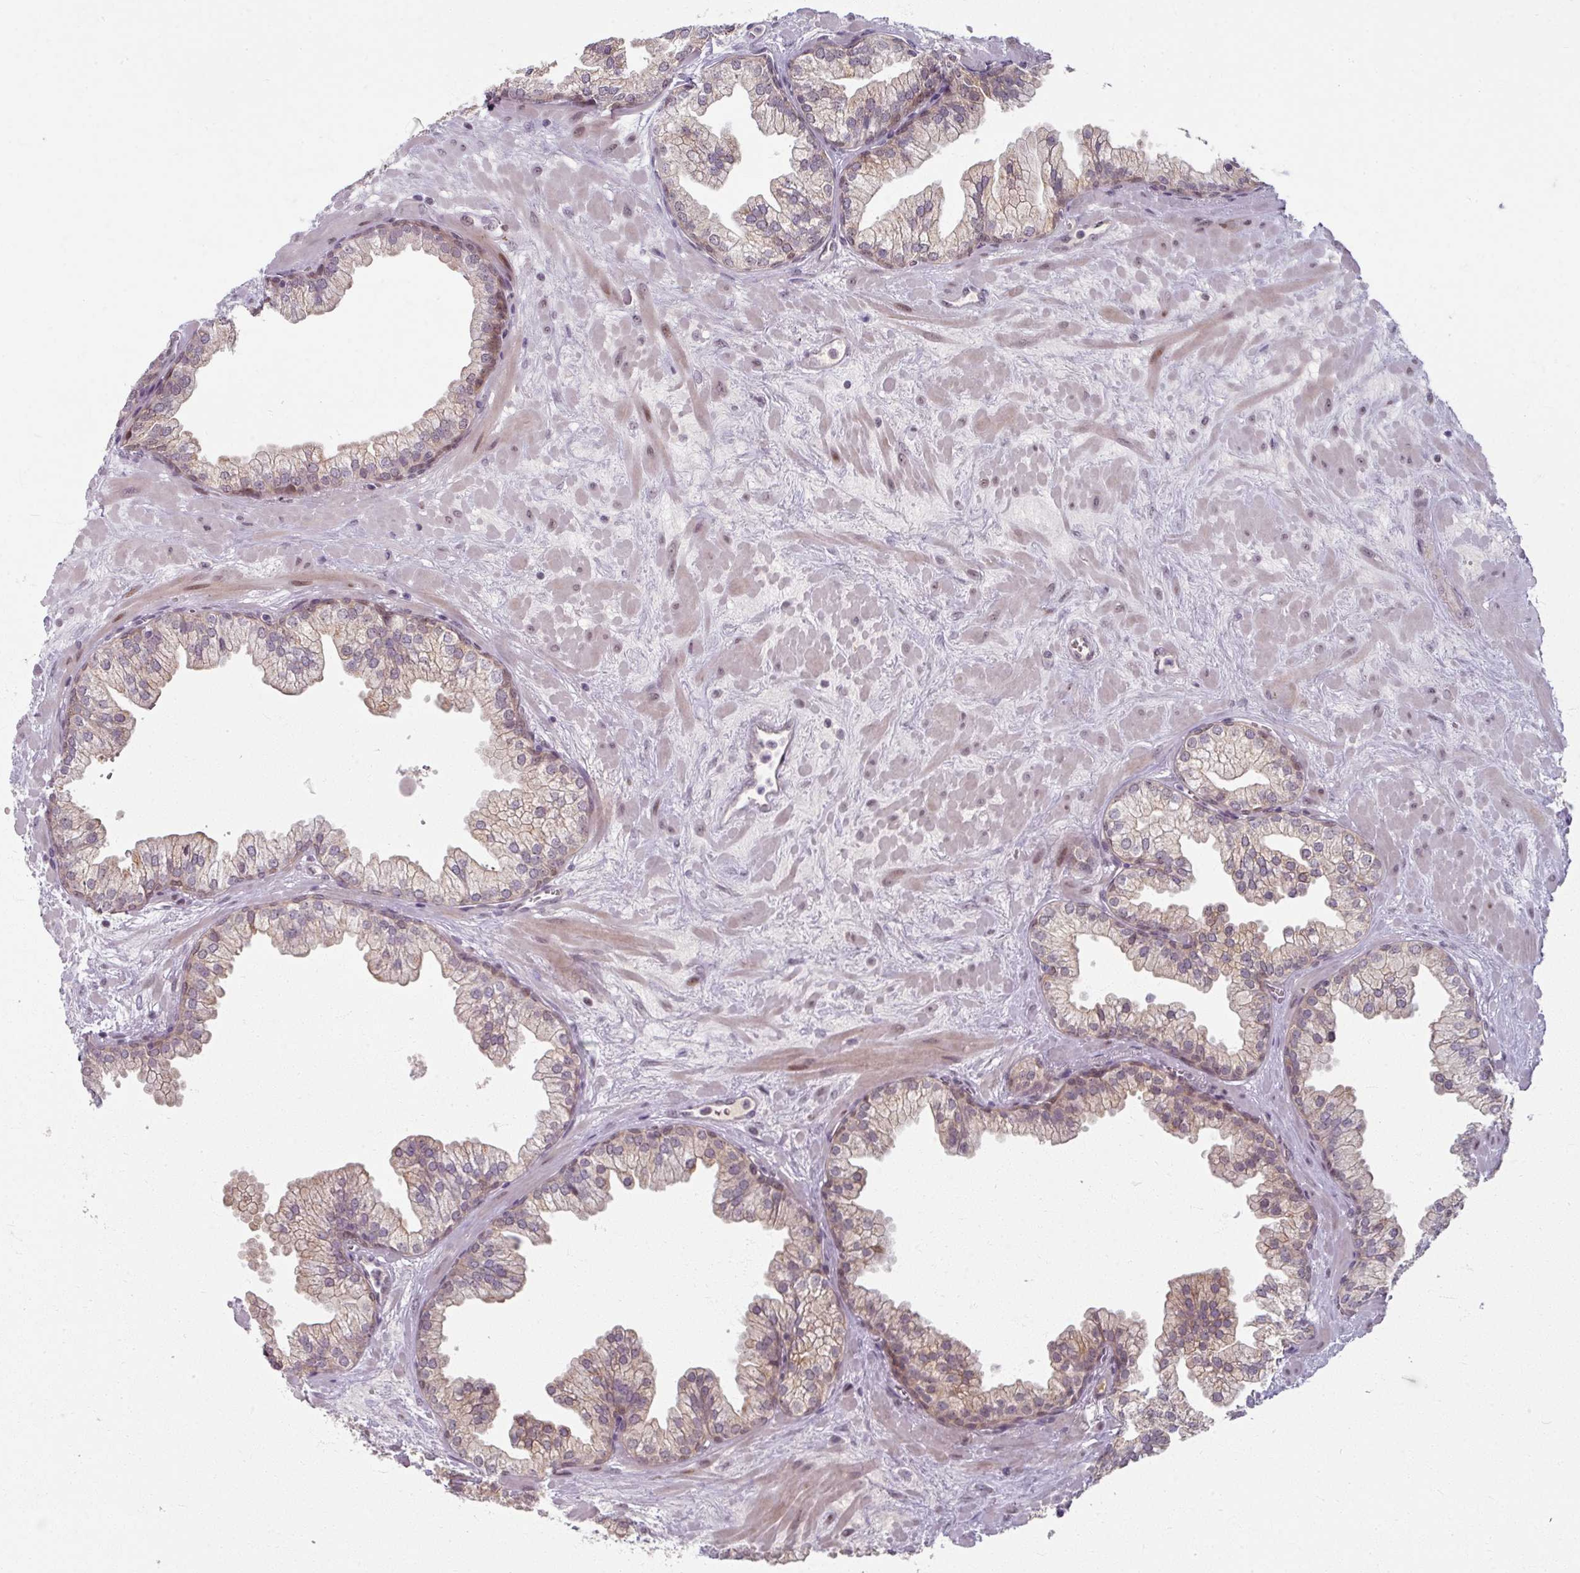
{"staining": {"intensity": "moderate", "quantity": "25%-75%", "location": "cytoplasmic/membranous"}, "tissue": "prostate", "cell_type": "Glandular cells", "image_type": "normal", "snomed": [{"axis": "morphology", "description": "Normal tissue, NOS"}, {"axis": "topography", "description": "Prostate"}, {"axis": "topography", "description": "Peripheral nerve tissue"}], "caption": "Moderate cytoplasmic/membranous protein staining is present in approximately 25%-75% of glandular cells in prostate.", "gene": "KLC3", "patient": {"sex": "male", "age": 61}}